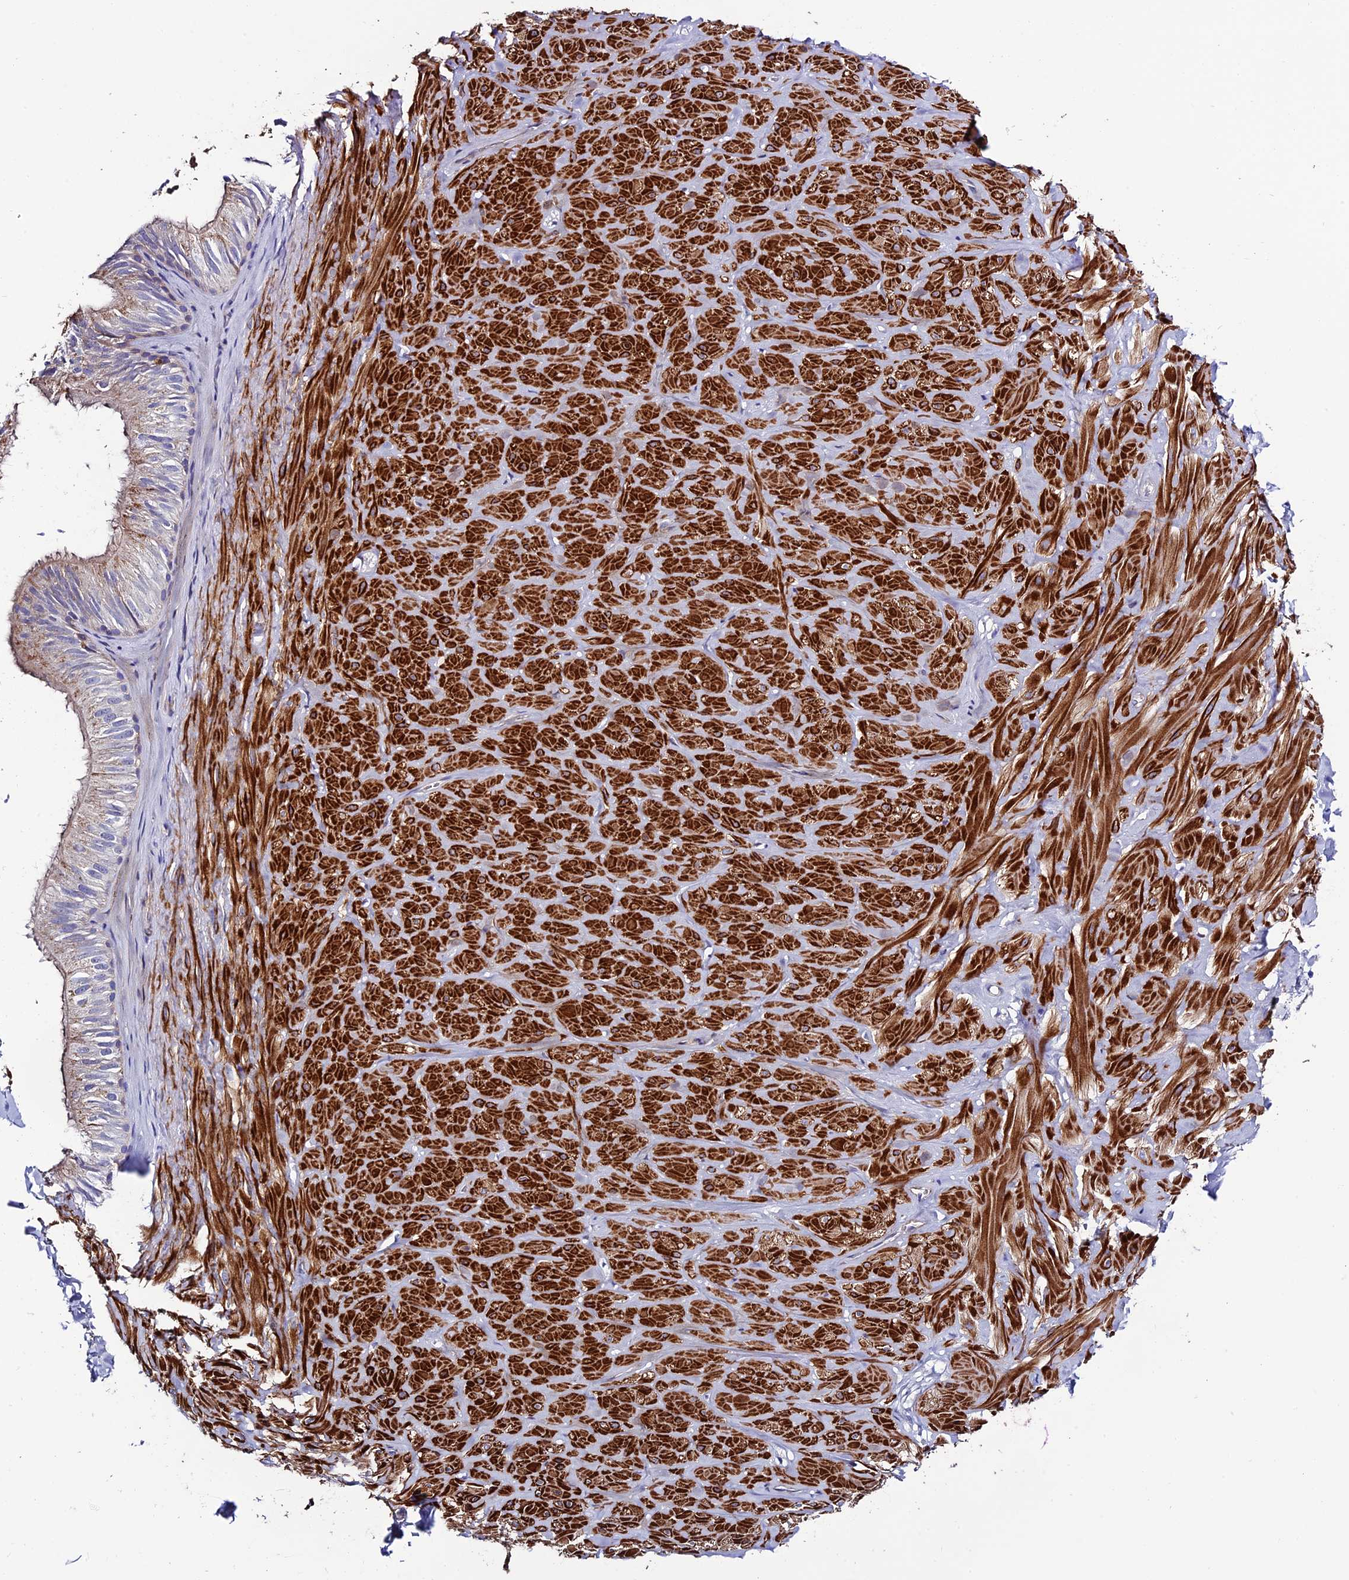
{"staining": {"intensity": "negative", "quantity": "none", "location": "none"}, "tissue": "adipose tissue", "cell_type": "Adipocytes", "image_type": "normal", "snomed": [{"axis": "morphology", "description": "Normal tissue, NOS"}, {"axis": "topography", "description": "Adipose tissue"}, {"axis": "topography", "description": "Vascular tissue"}, {"axis": "topography", "description": "Peripheral nerve tissue"}], "caption": "Adipocytes show no significant protein staining in benign adipose tissue.", "gene": "FAM178B", "patient": {"sex": "male", "age": 25}}